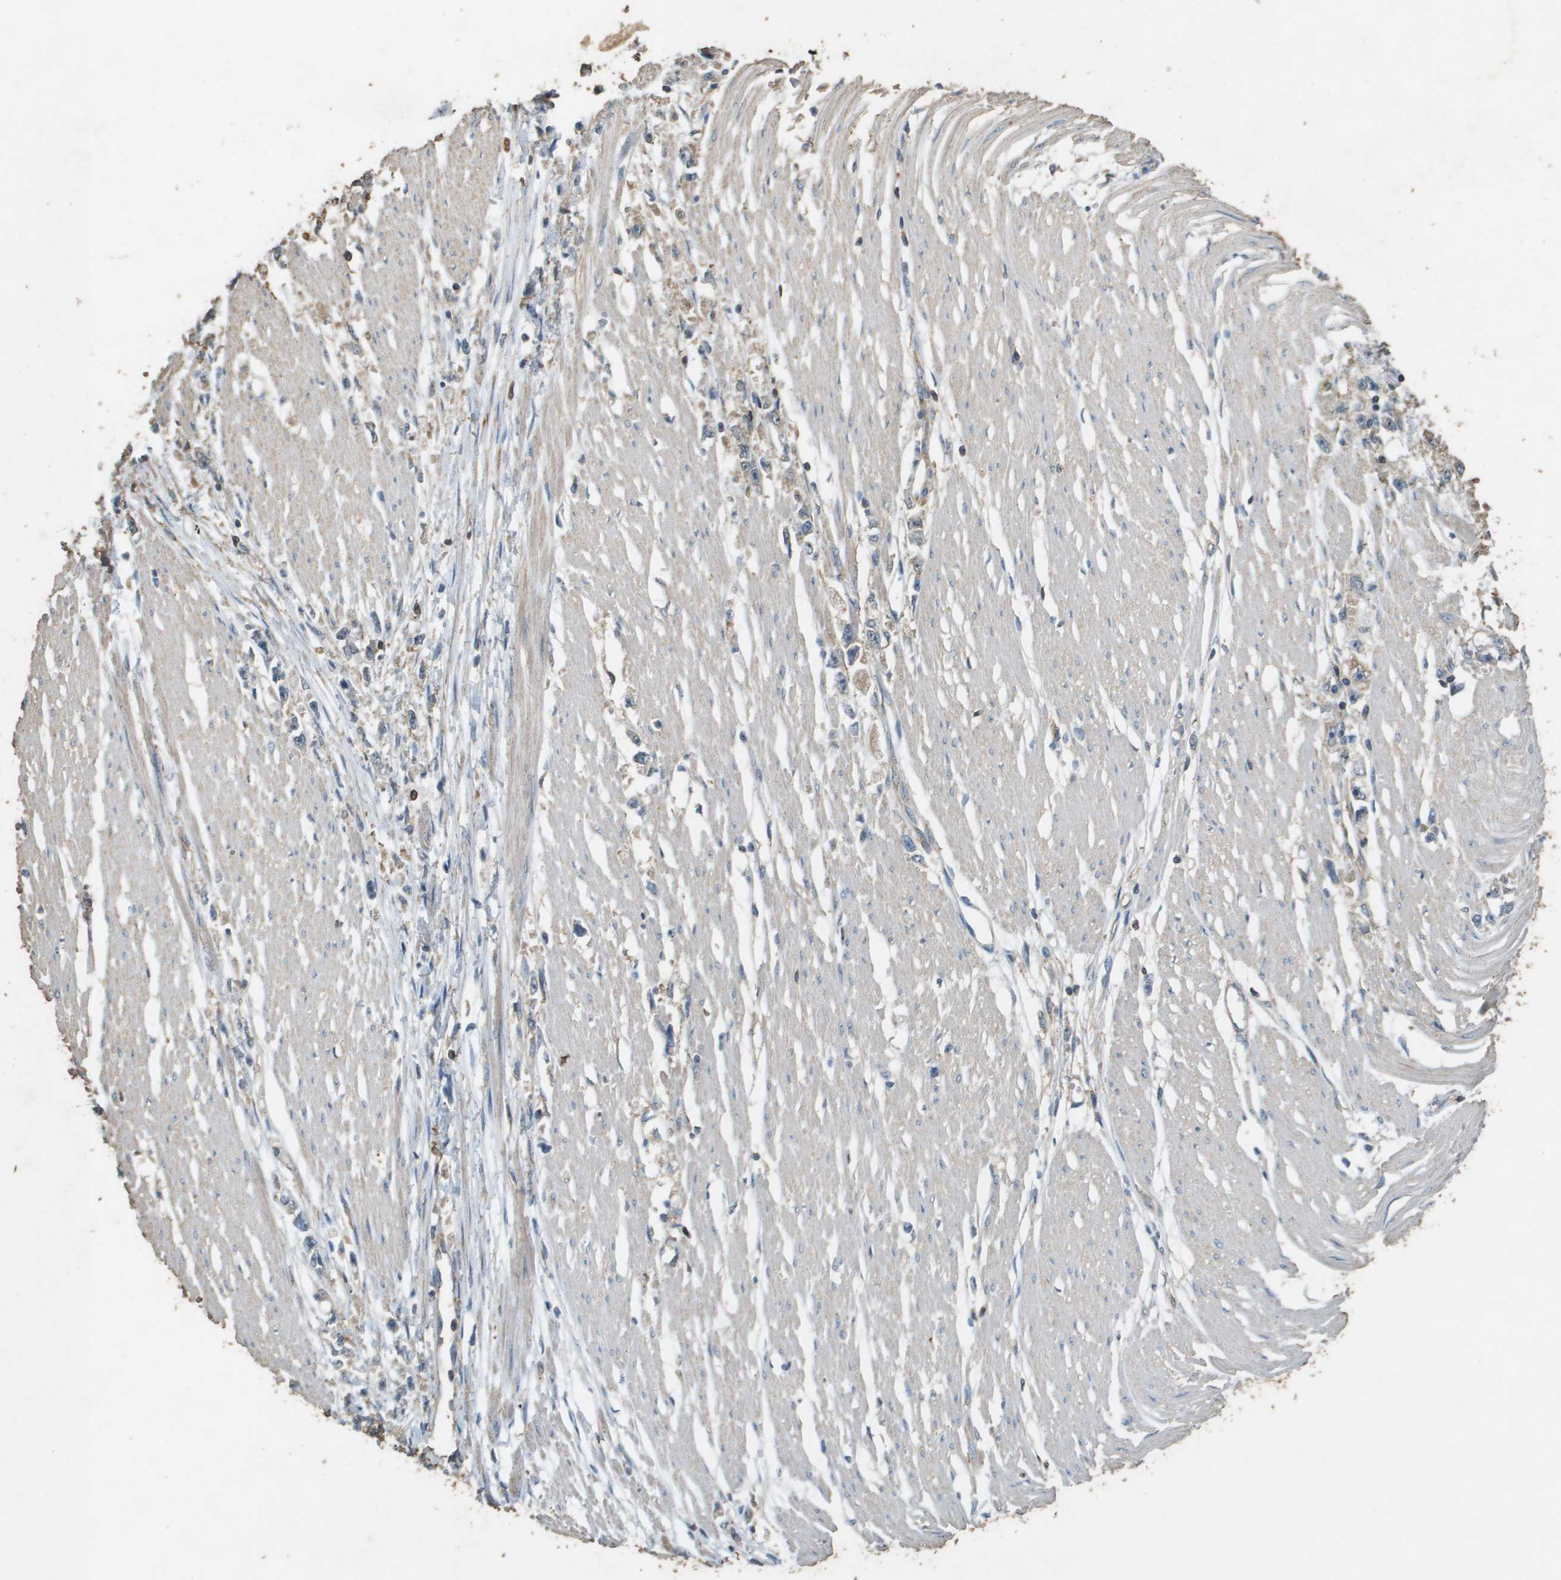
{"staining": {"intensity": "weak", "quantity": ">75%", "location": "cytoplasmic/membranous"}, "tissue": "stomach cancer", "cell_type": "Tumor cells", "image_type": "cancer", "snomed": [{"axis": "morphology", "description": "Adenocarcinoma, NOS"}, {"axis": "topography", "description": "Stomach"}], "caption": "IHC histopathology image of neoplastic tissue: human adenocarcinoma (stomach) stained using IHC displays low levels of weak protein expression localized specifically in the cytoplasmic/membranous of tumor cells, appearing as a cytoplasmic/membranous brown color.", "gene": "MS4A7", "patient": {"sex": "female", "age": 59}}